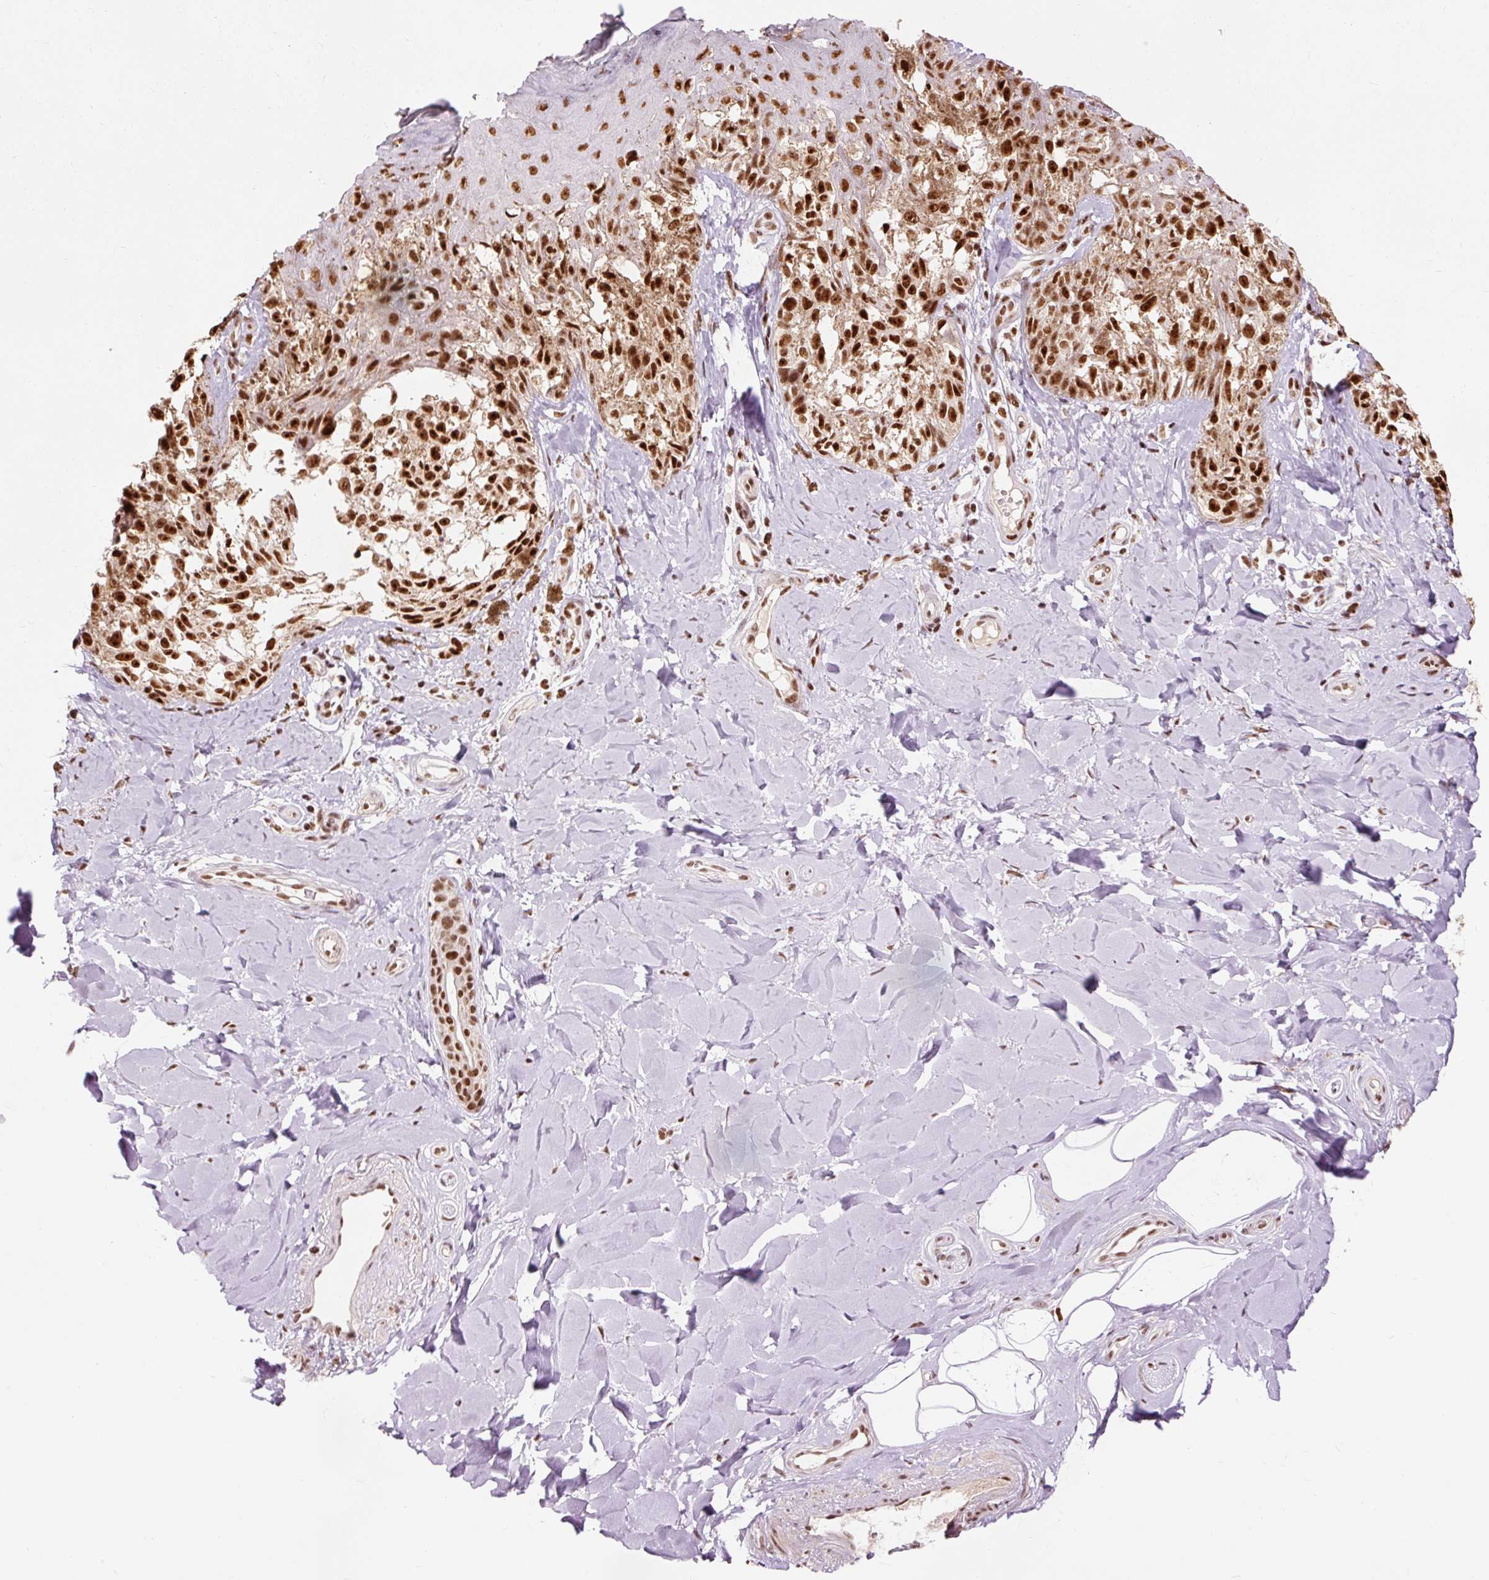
{"staining": {"intensity": "strong", "quantity": ">75%", "location": "nuclear"}, "tissue": "melanoma", "cell_type": "Tumor cells", "image_type": "cancer", "snomed": [{"axis": "morphology", "description": "Malignant melanoma, NOS"}, {"axis": "topography", "description": "Skin"}], "caption": "Melanoma stained with DAB (3,3'-diaminobenzidine) immunohistochemistry displays high levels of strong nuclear expression in approximately >75% of tumor cells. The protein of interest is shown in brown color, while the nuclei are stained blue.", "gene": "ZBTB44", "patient": {"sex": "female", "age": 65}}